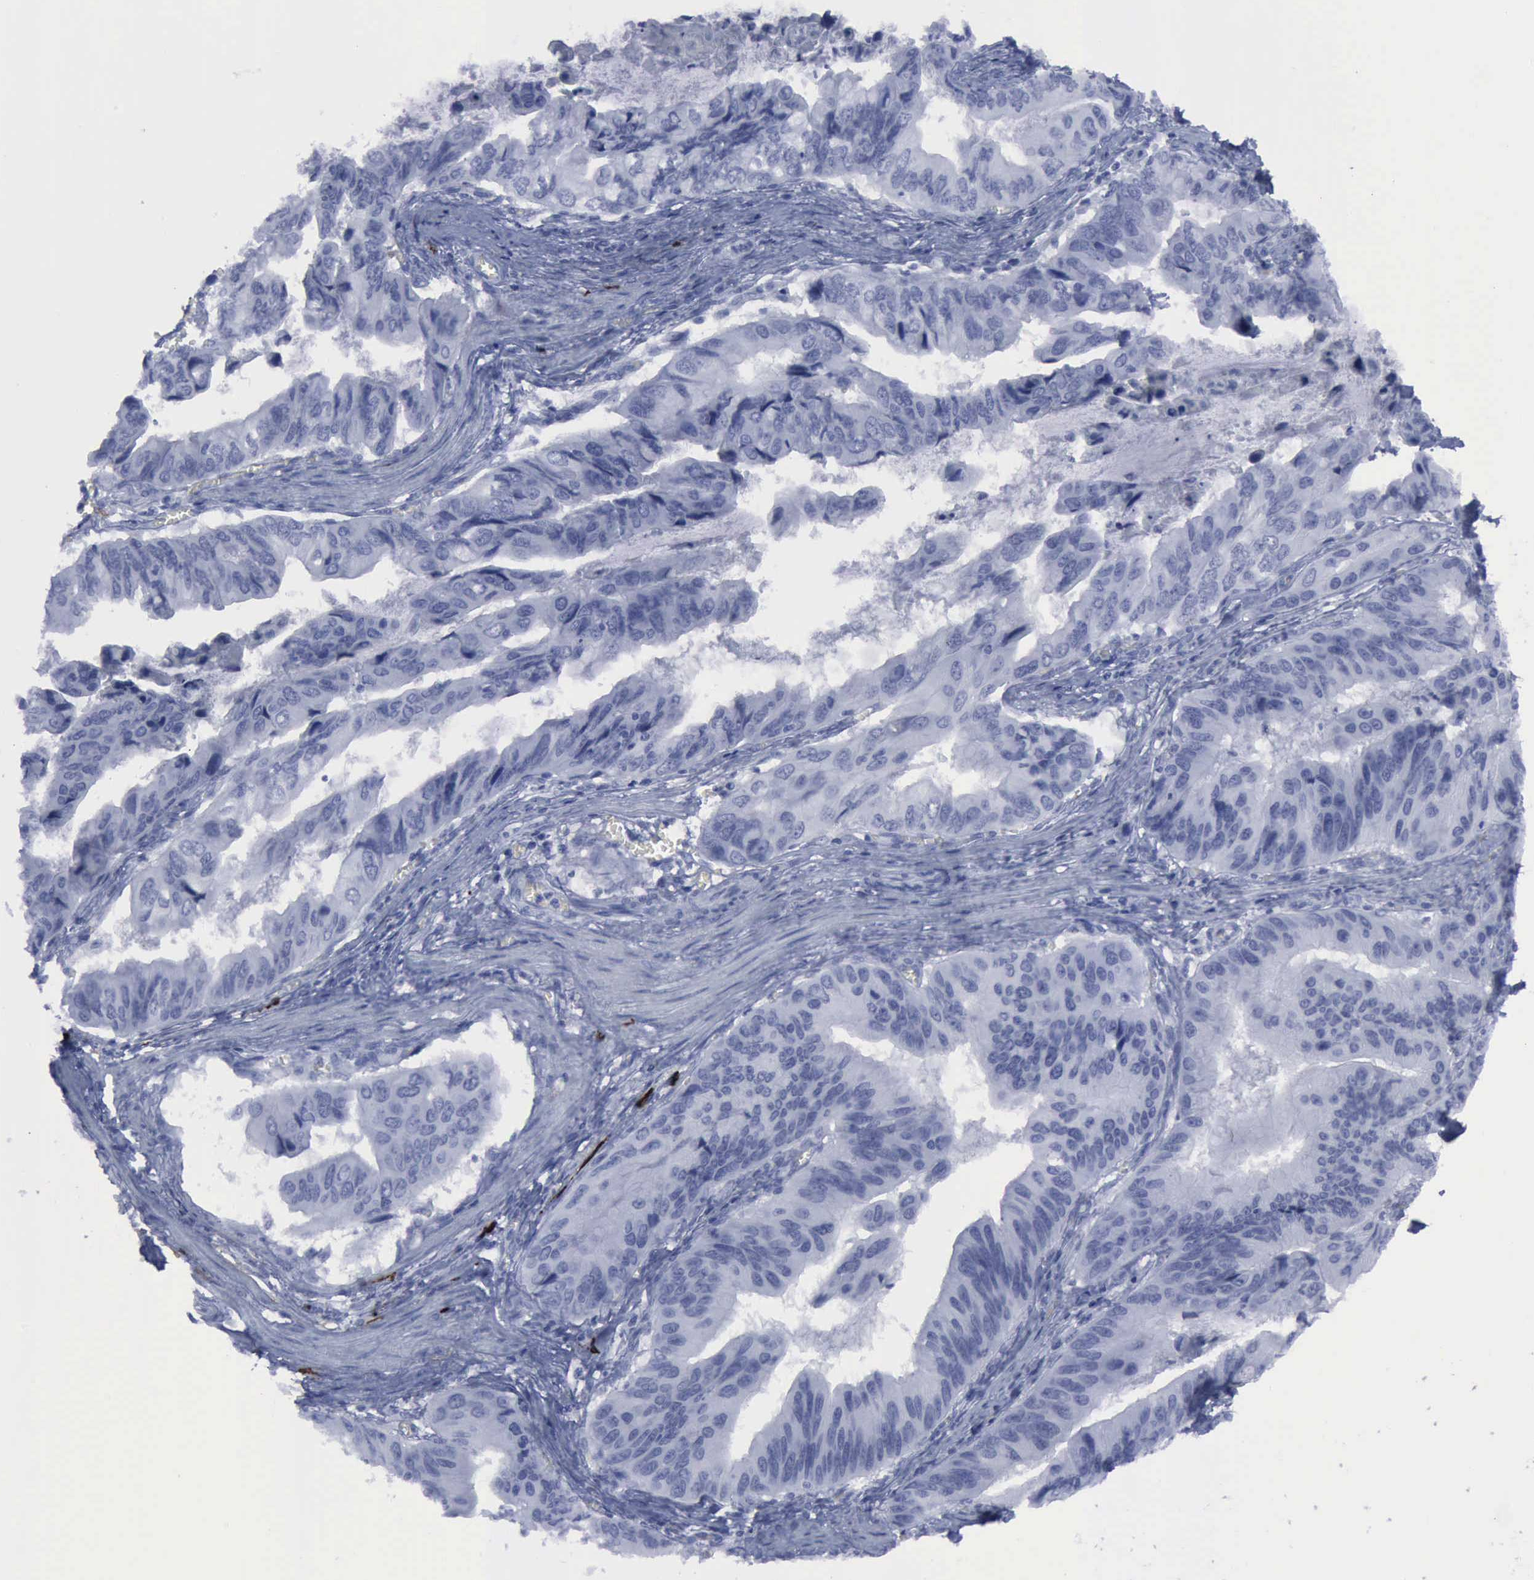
{"staining": {"intensity": "negative", "quantity": "none", "location": "none"}, "tissue": "stomach cancer", "cell_type": "Tumor cells", "image_type": "cancer", "snomed": [{"axis": "morphology", "description": "Adenocarcinoma, NOS"}, {"axis": "topography", "description": "Stomach, upper"}], "caption": "Protein analysis of adenocarcinoma (stomach) displays no significant expression in tumor cells.", "gene": "NGFR", "patient": {"sex": "male", "age": 80}}